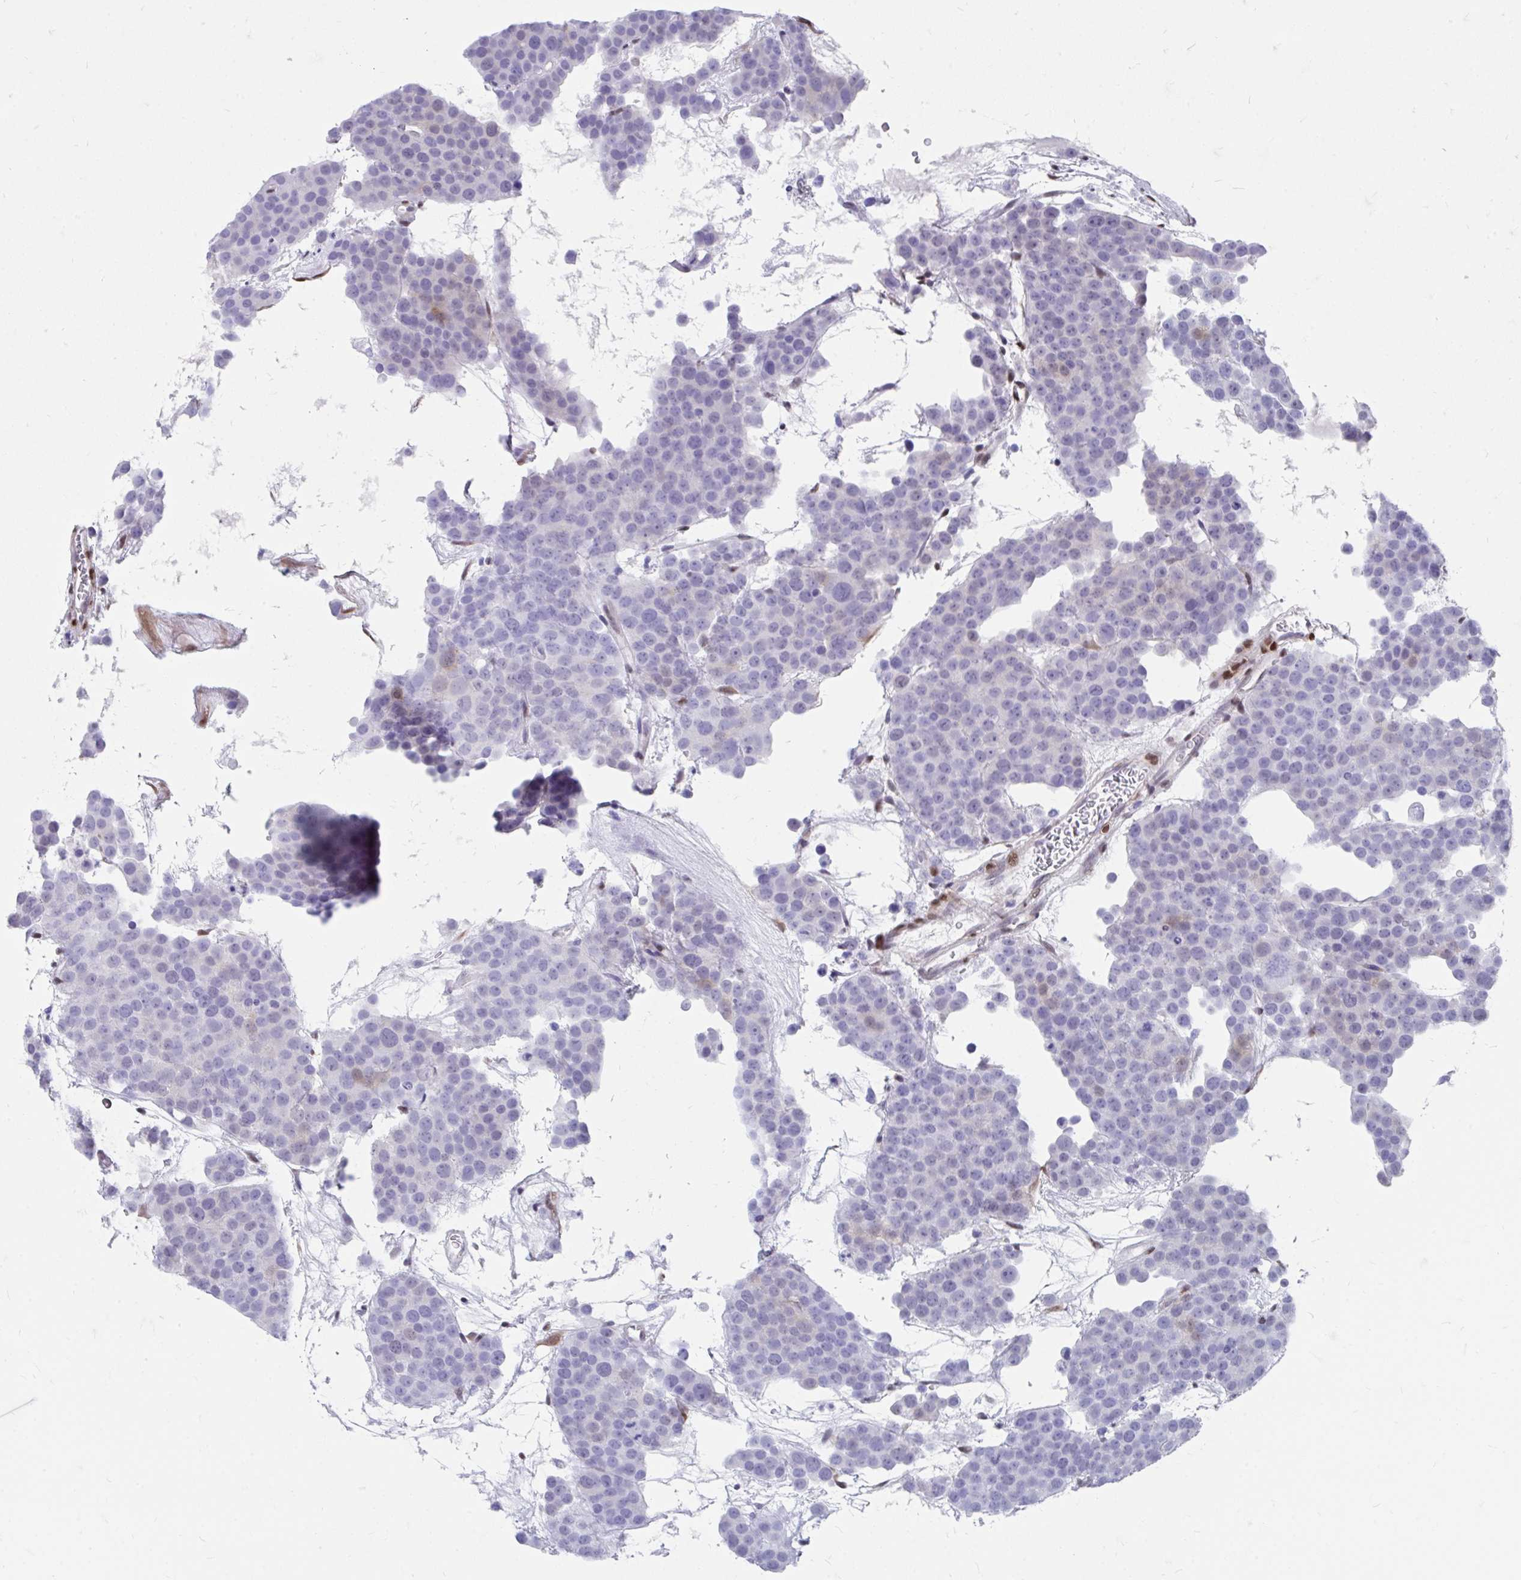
{"staining": {"intensity": "negative", "quantity": "none", "location": "none"}, "tissue": "testis cancer", "cell_type": "Tumor cells", "image_type": "cancer", "snomed": [{"axis": "morphology", "description": "Seminoma, NOS"}, {"axis": "topography", "description": "Testis"}], "caption": "Protein analysis of seminoma (testis) exhibits no significant positivity in tumor cells.", "gene": "RBPMS", "patient": {"sex": "male", "age": 71}}